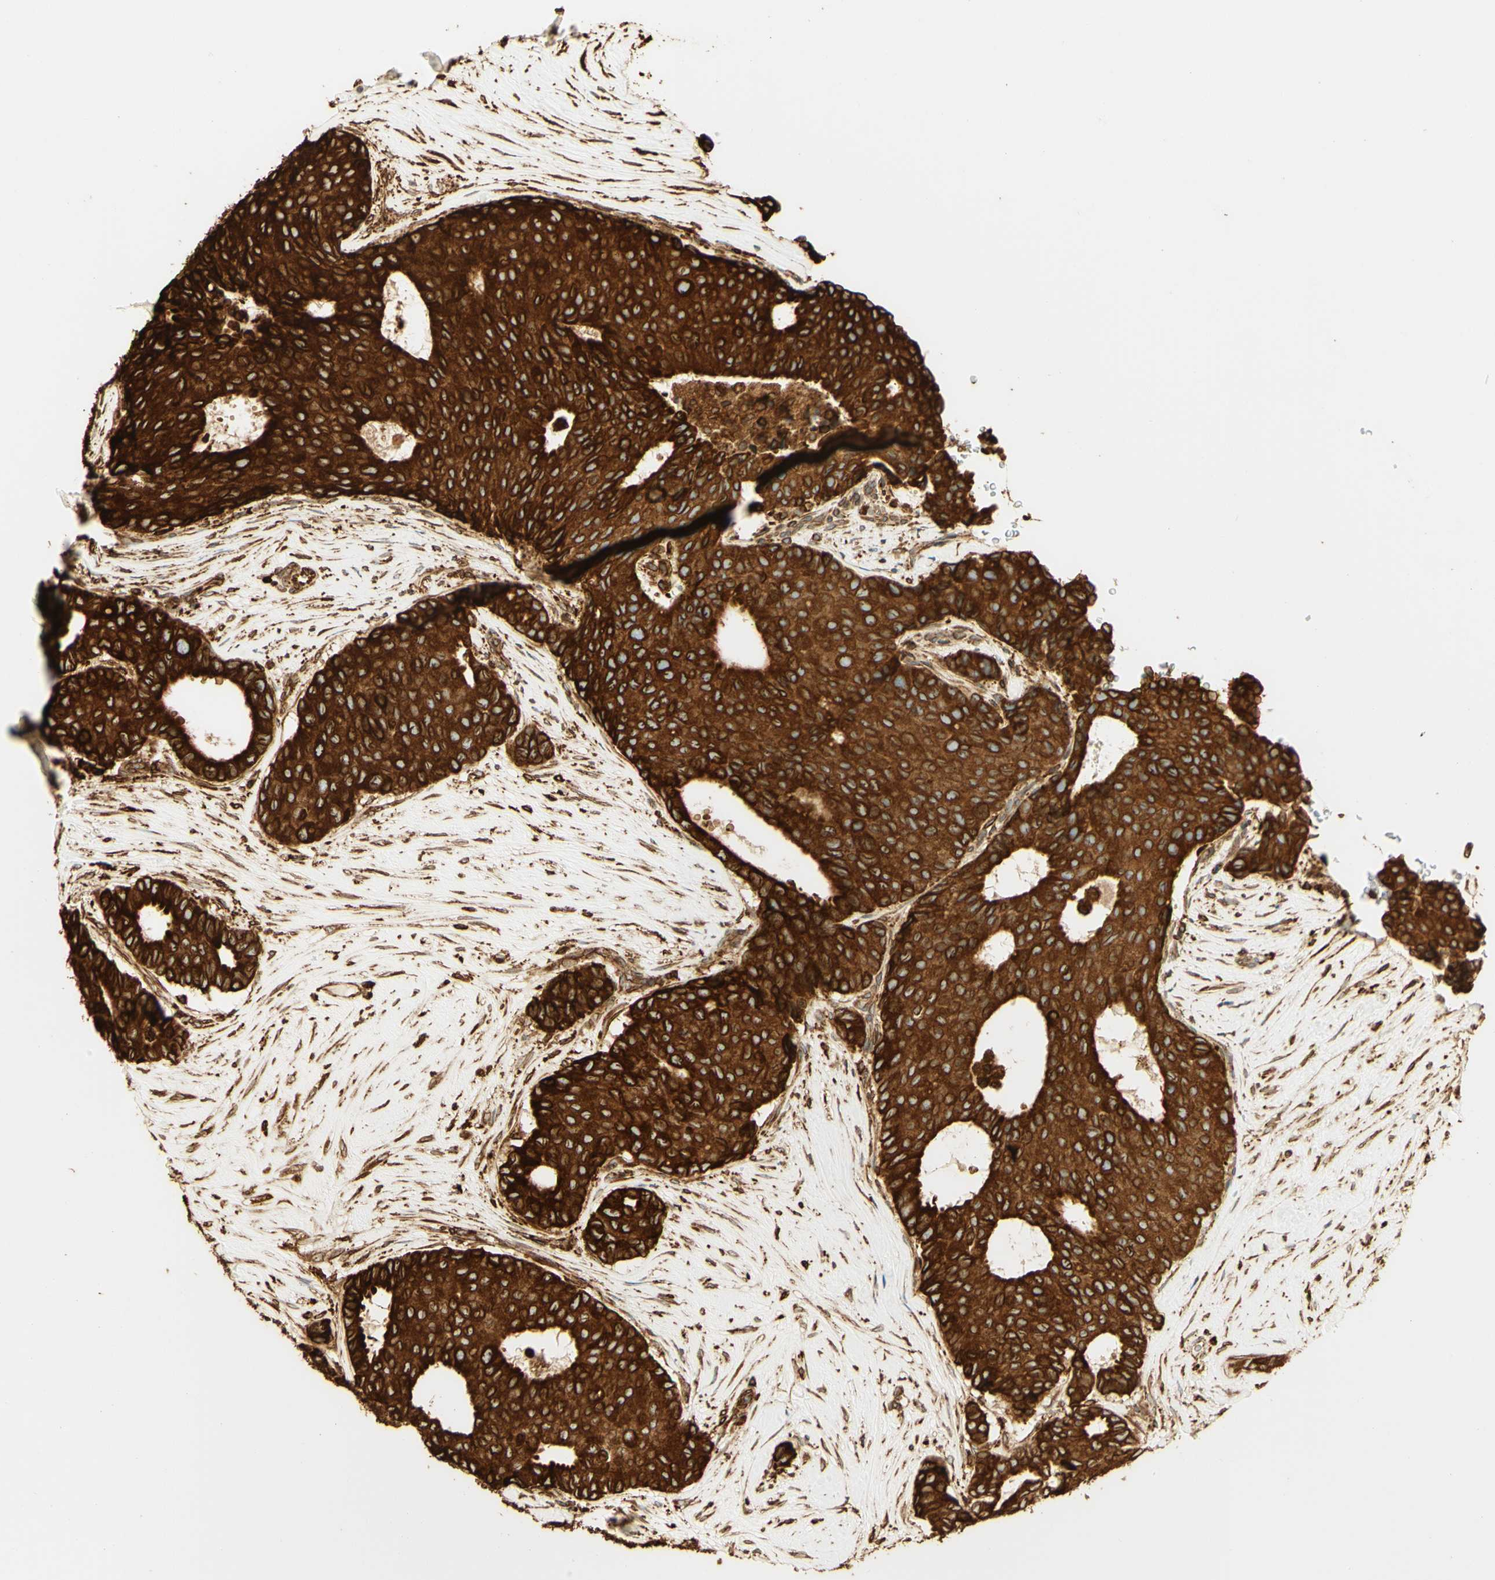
{"staining": {"intensity": "strong", "quantity": ">75%", "location": "cytoplasmic/membranous"}, "tissue": "breast cancer", "cell_type": "Tumor cells", "image_type": "cancer", "snomed": [{"axis": "morphology", "description": "Duct carcinoma"}, {"axis": "topography", "description": "Breast"}], "caption": "An immunohistochemistry (IHC) image of tumor tissue is shown. Protein staining in brown labels strong cytoplasmic/membranous positivity in breast intraductal carcinoma within tumor cells.", "gene": "CANX", "patient": {"sex": "female", "age": 75}}